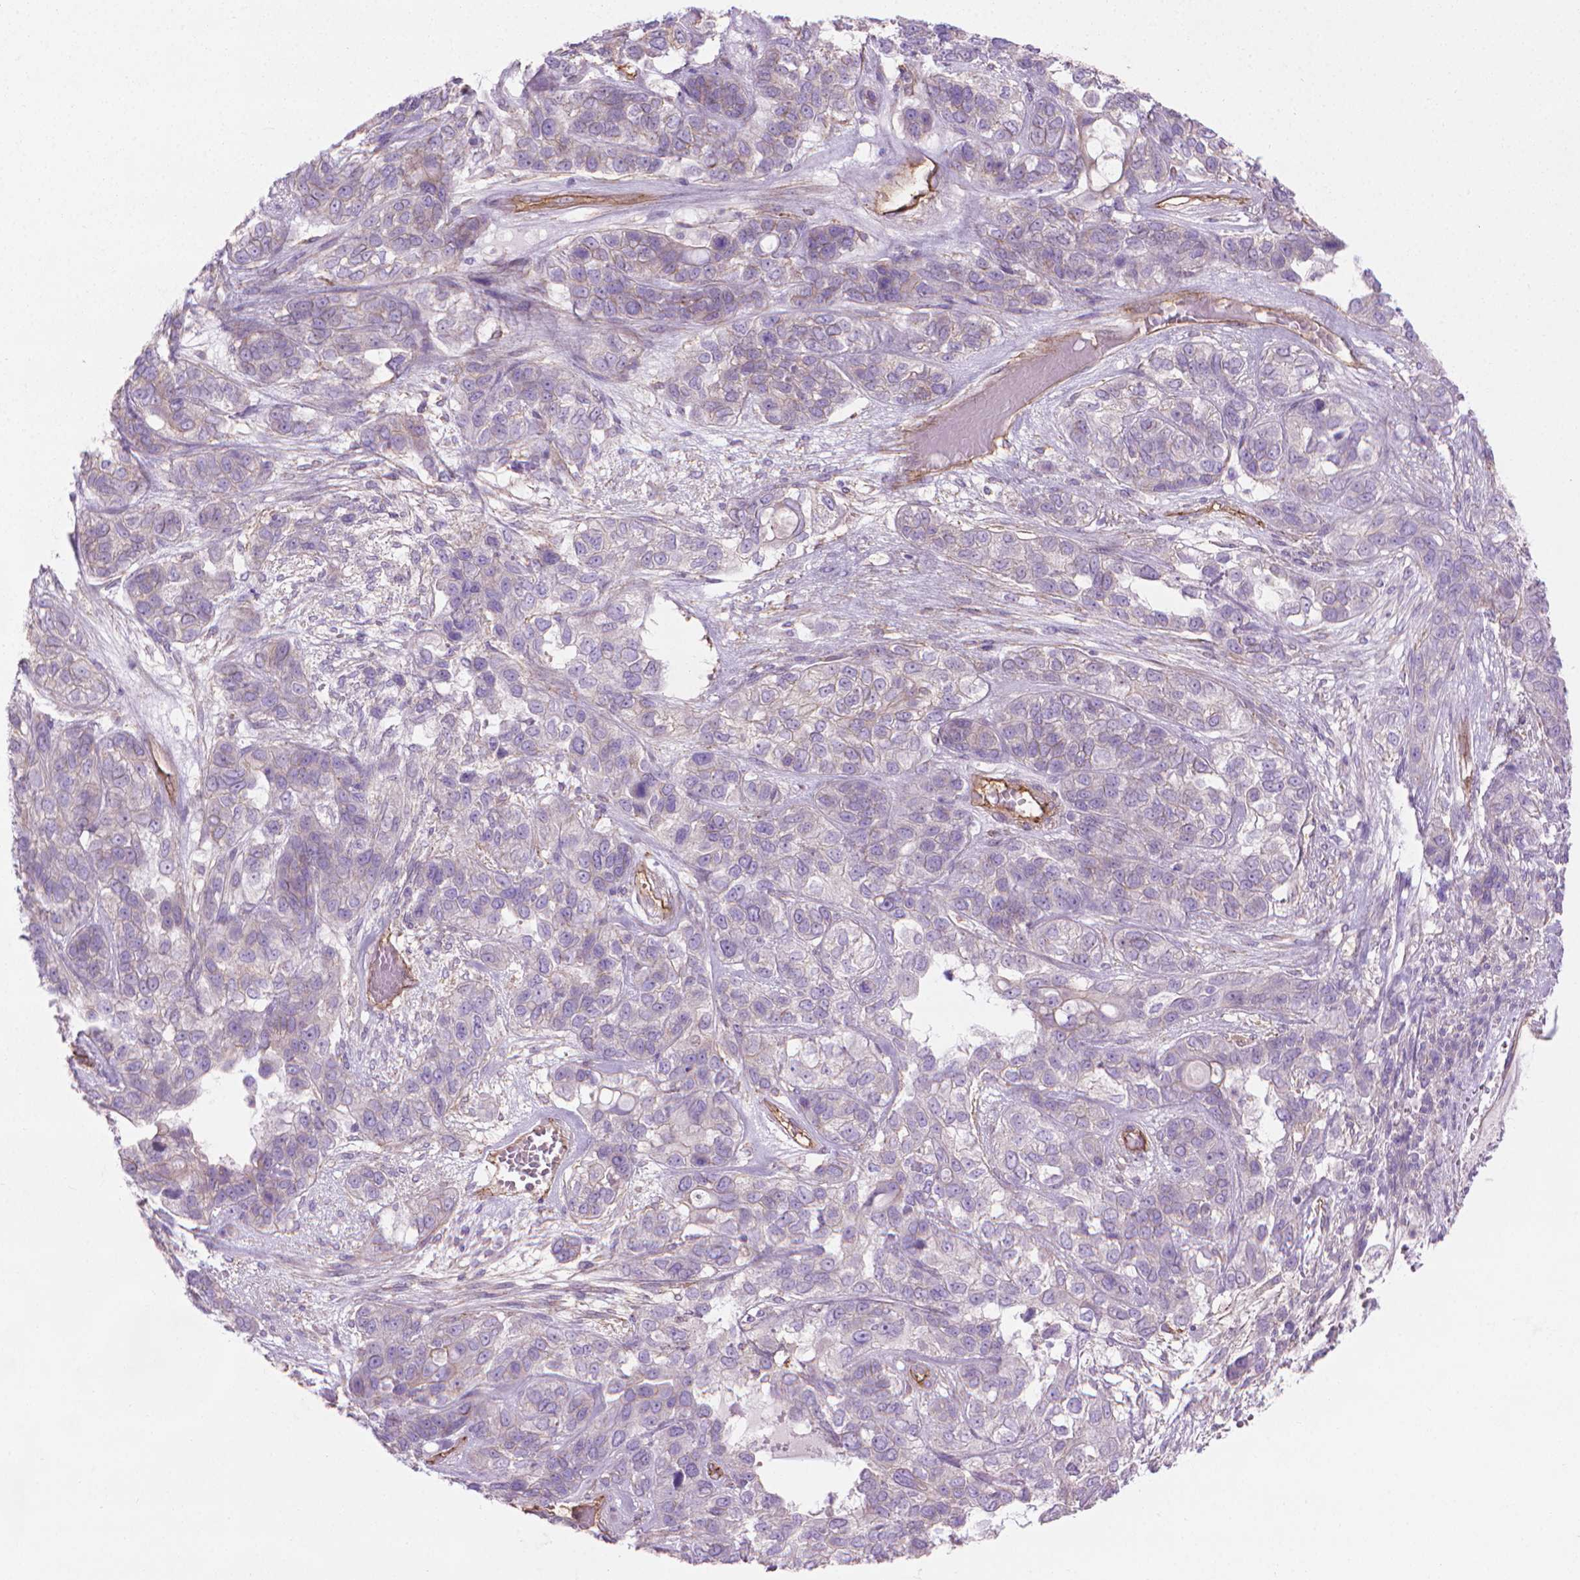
{"staining": {"intensity": "negative", "quantity": "none", "location": "none"}, "tissue": "lung cancer", "cell_type": "Tumor cells", "image_type": "cancer", "snomed": [{"axis": "morphology", "description": "Squamous cell carcinoma, NOS"}, {"axis": "topography", "description": "Lung"}], "caption": "Tumor cells show no significant protein positivity in squamous cell carcinoma (lung).", "gene": "TENT5A", "patient": {"sex": "female", "age": 70}}